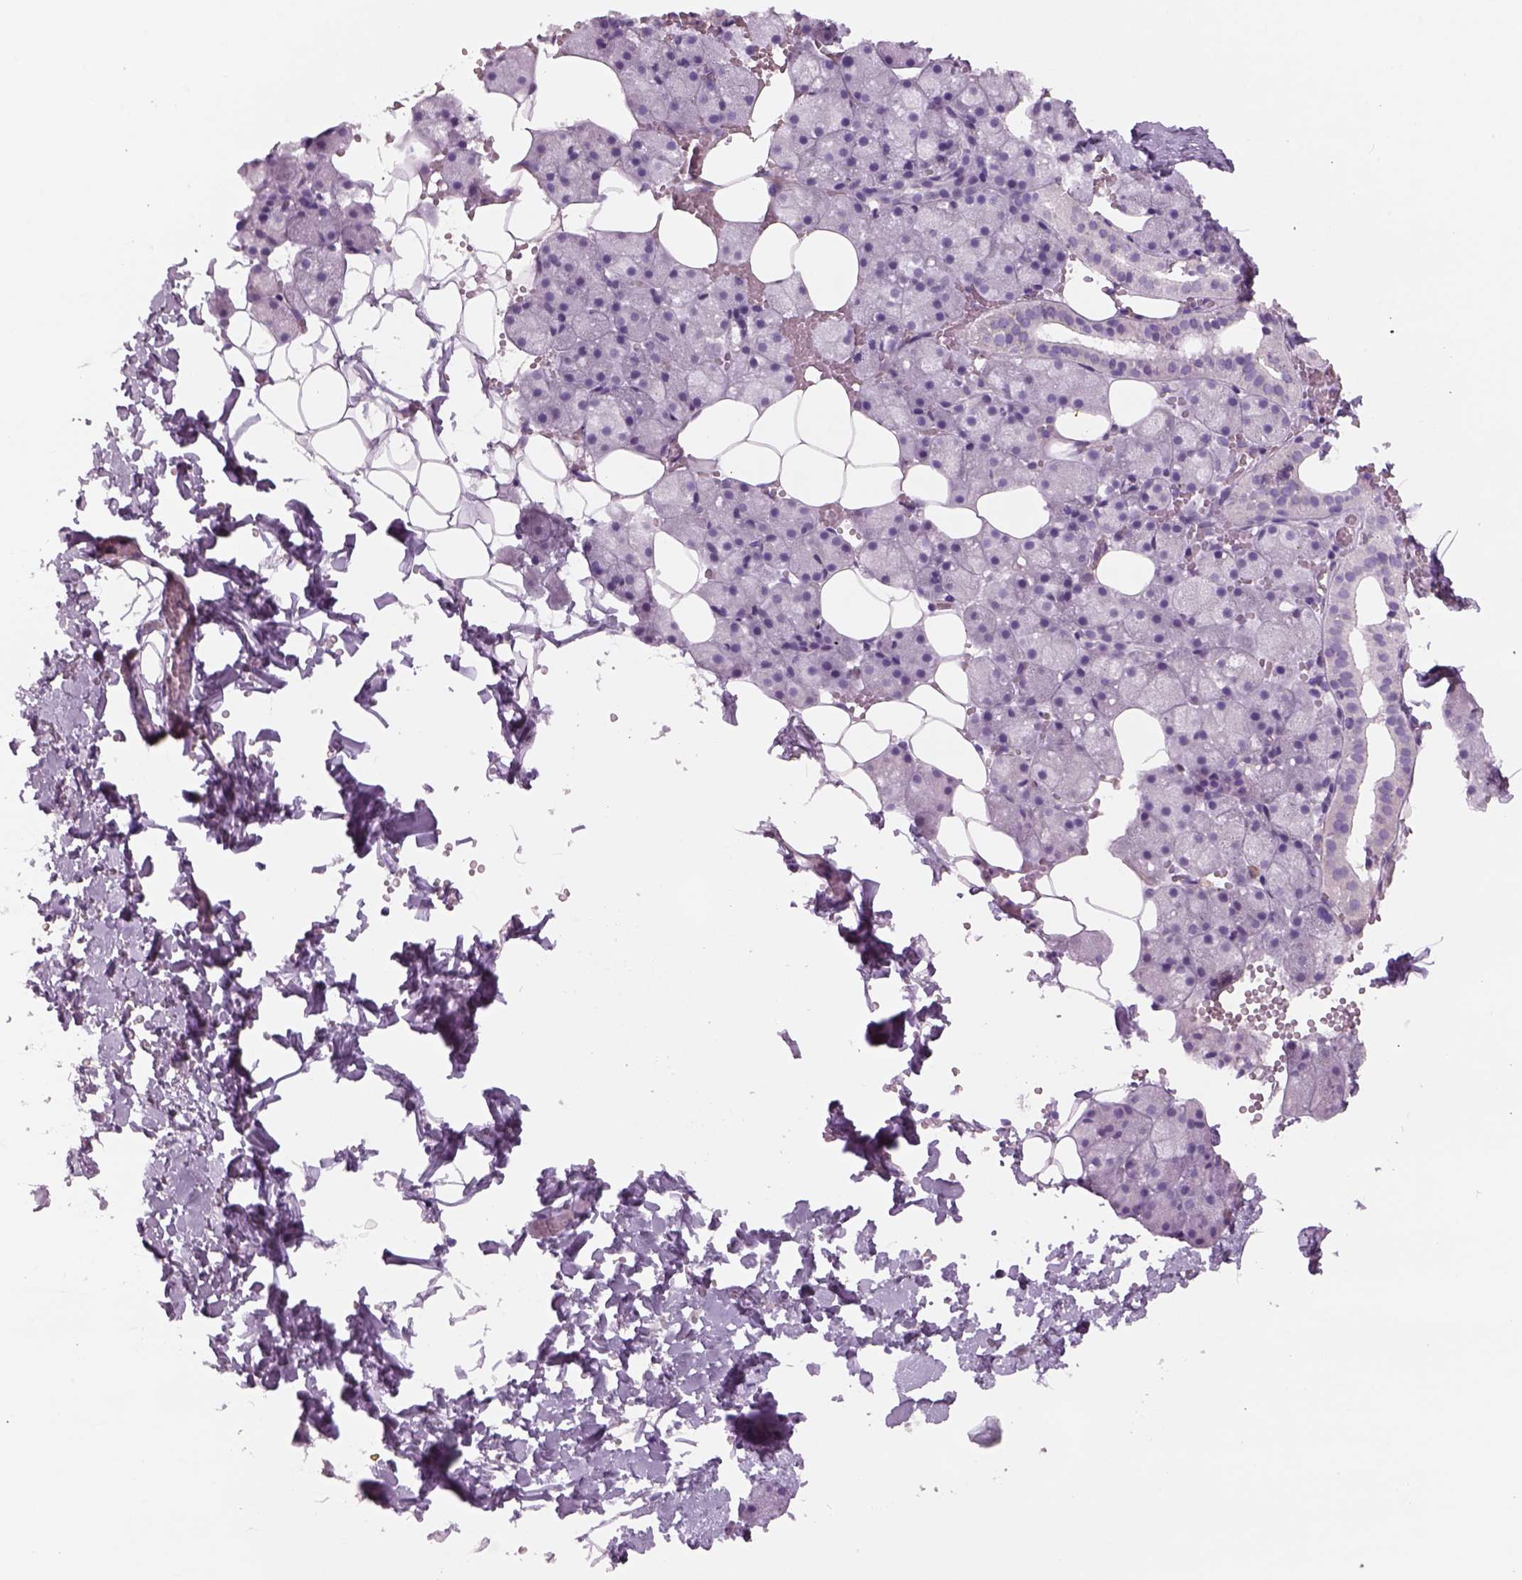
{"staining": {"intensity": "negative", "quantity": "none", "location": "none"}, "tissue": "salivary gland", "cell_type": "Glandular cells", "image_type": "normal", "snomed": [{"axis": "morphology", "description": "Normal tissue, NOS"}, {"axis": "topography", "description": "Salivary gland"}], "caption": "Human salivary gland stained for a protein using immunohistochemistry displays no expression in glandular cells.", "gene": "SLC1A7", "patient": {"sex": "male", "age": 38}}